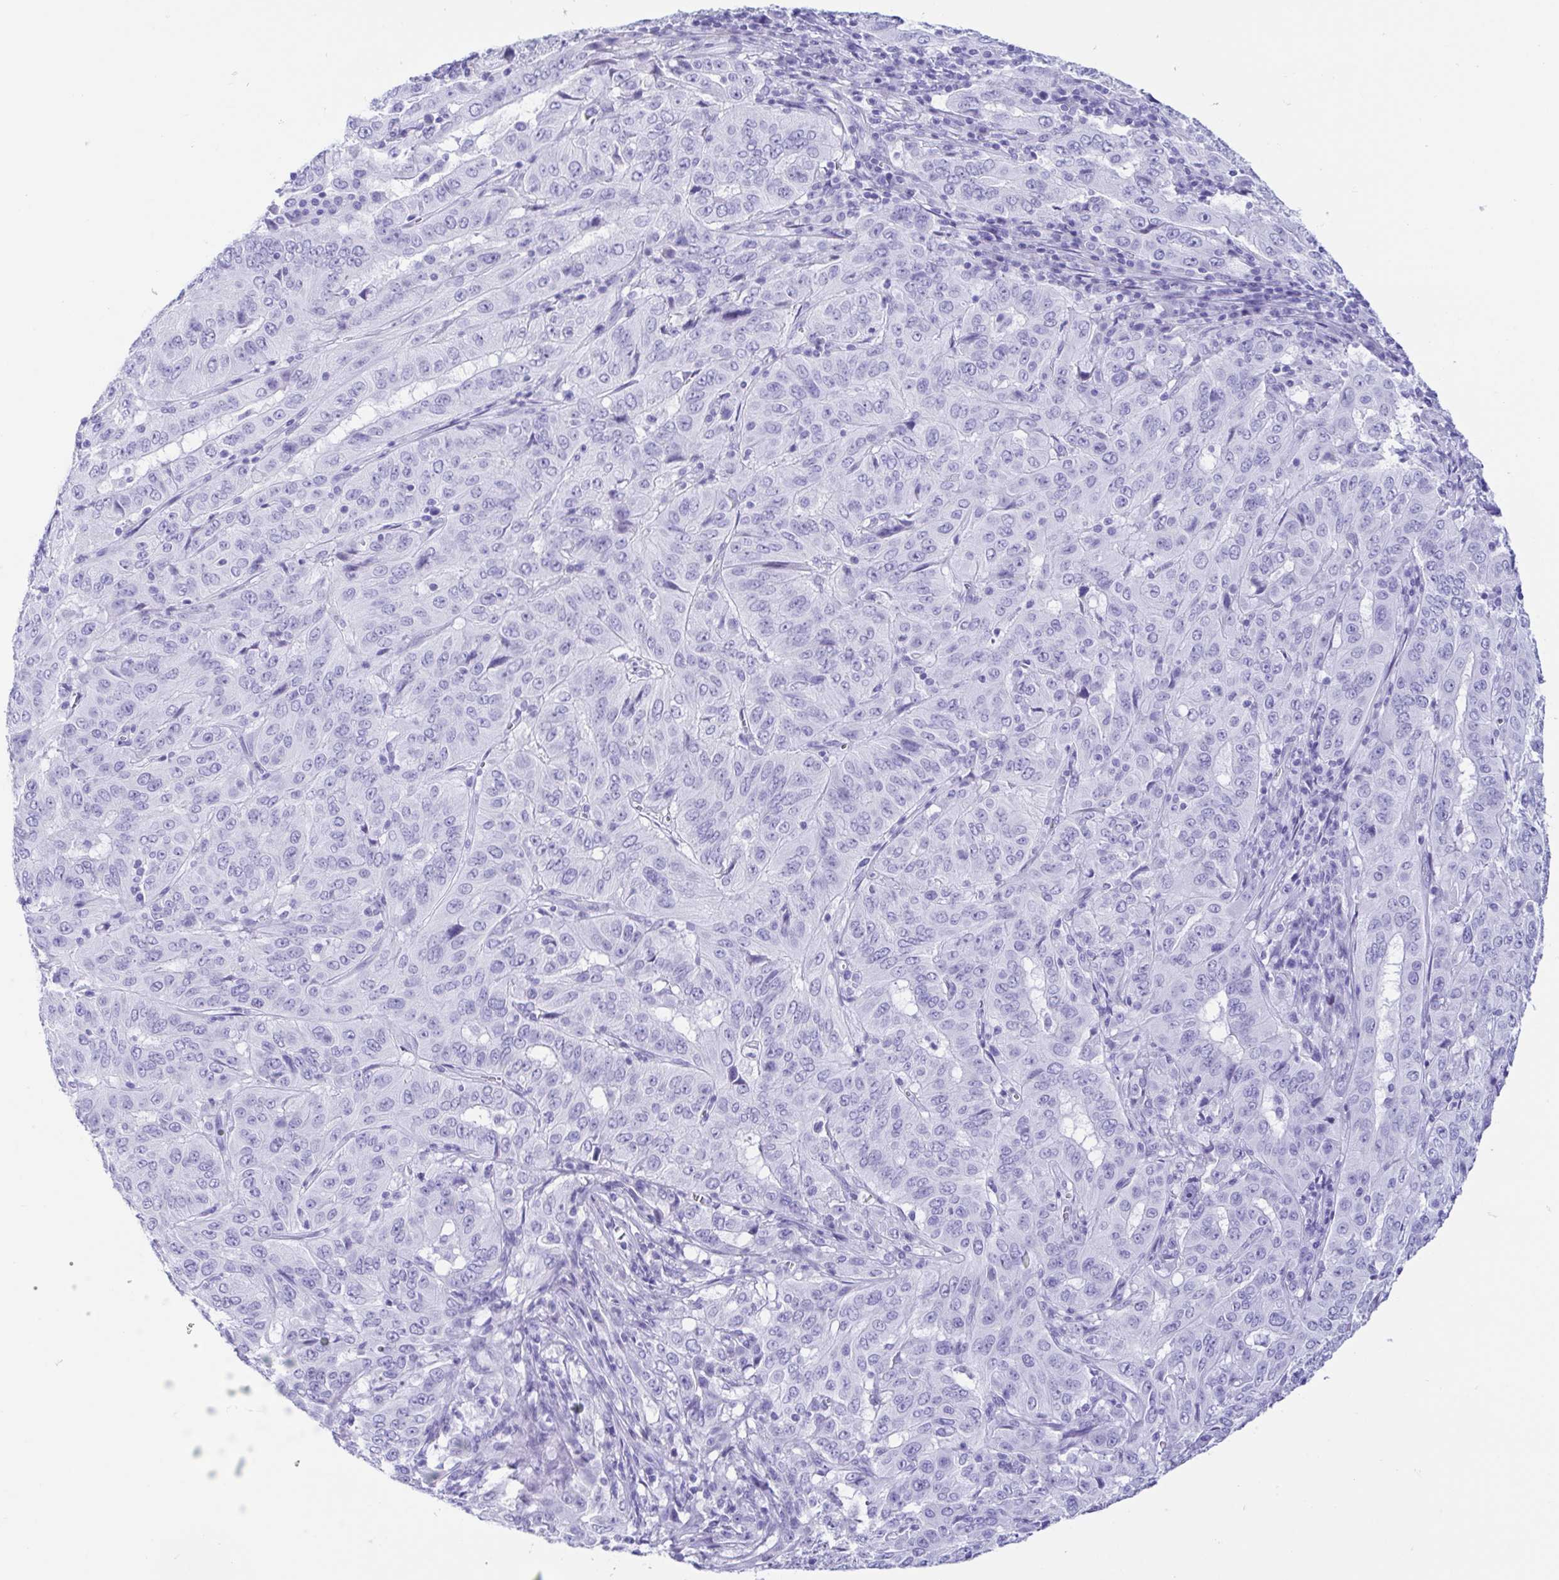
{"staining": {"intensity": "negative", "quantity": "none", "location": "none"}, "tissue": "pancreatic cancer", "cell_type": "Tumor cells", "image_type": "cancer", "snomed": [{"axis": "morphology", "description": "Adenocarcinoma, NOS"}, {"axis": "topography", "description": "Pancreas"}], "caption": "The IHC micrograph has no significant positivity in tumor cells of pancreatic adenocarcinoma tissue. (Immunohistochemistry (ihc), brightfield microscopy, high magnification).", "gene": "GKN1", "patient": {"sex": "male", "age": 63}}